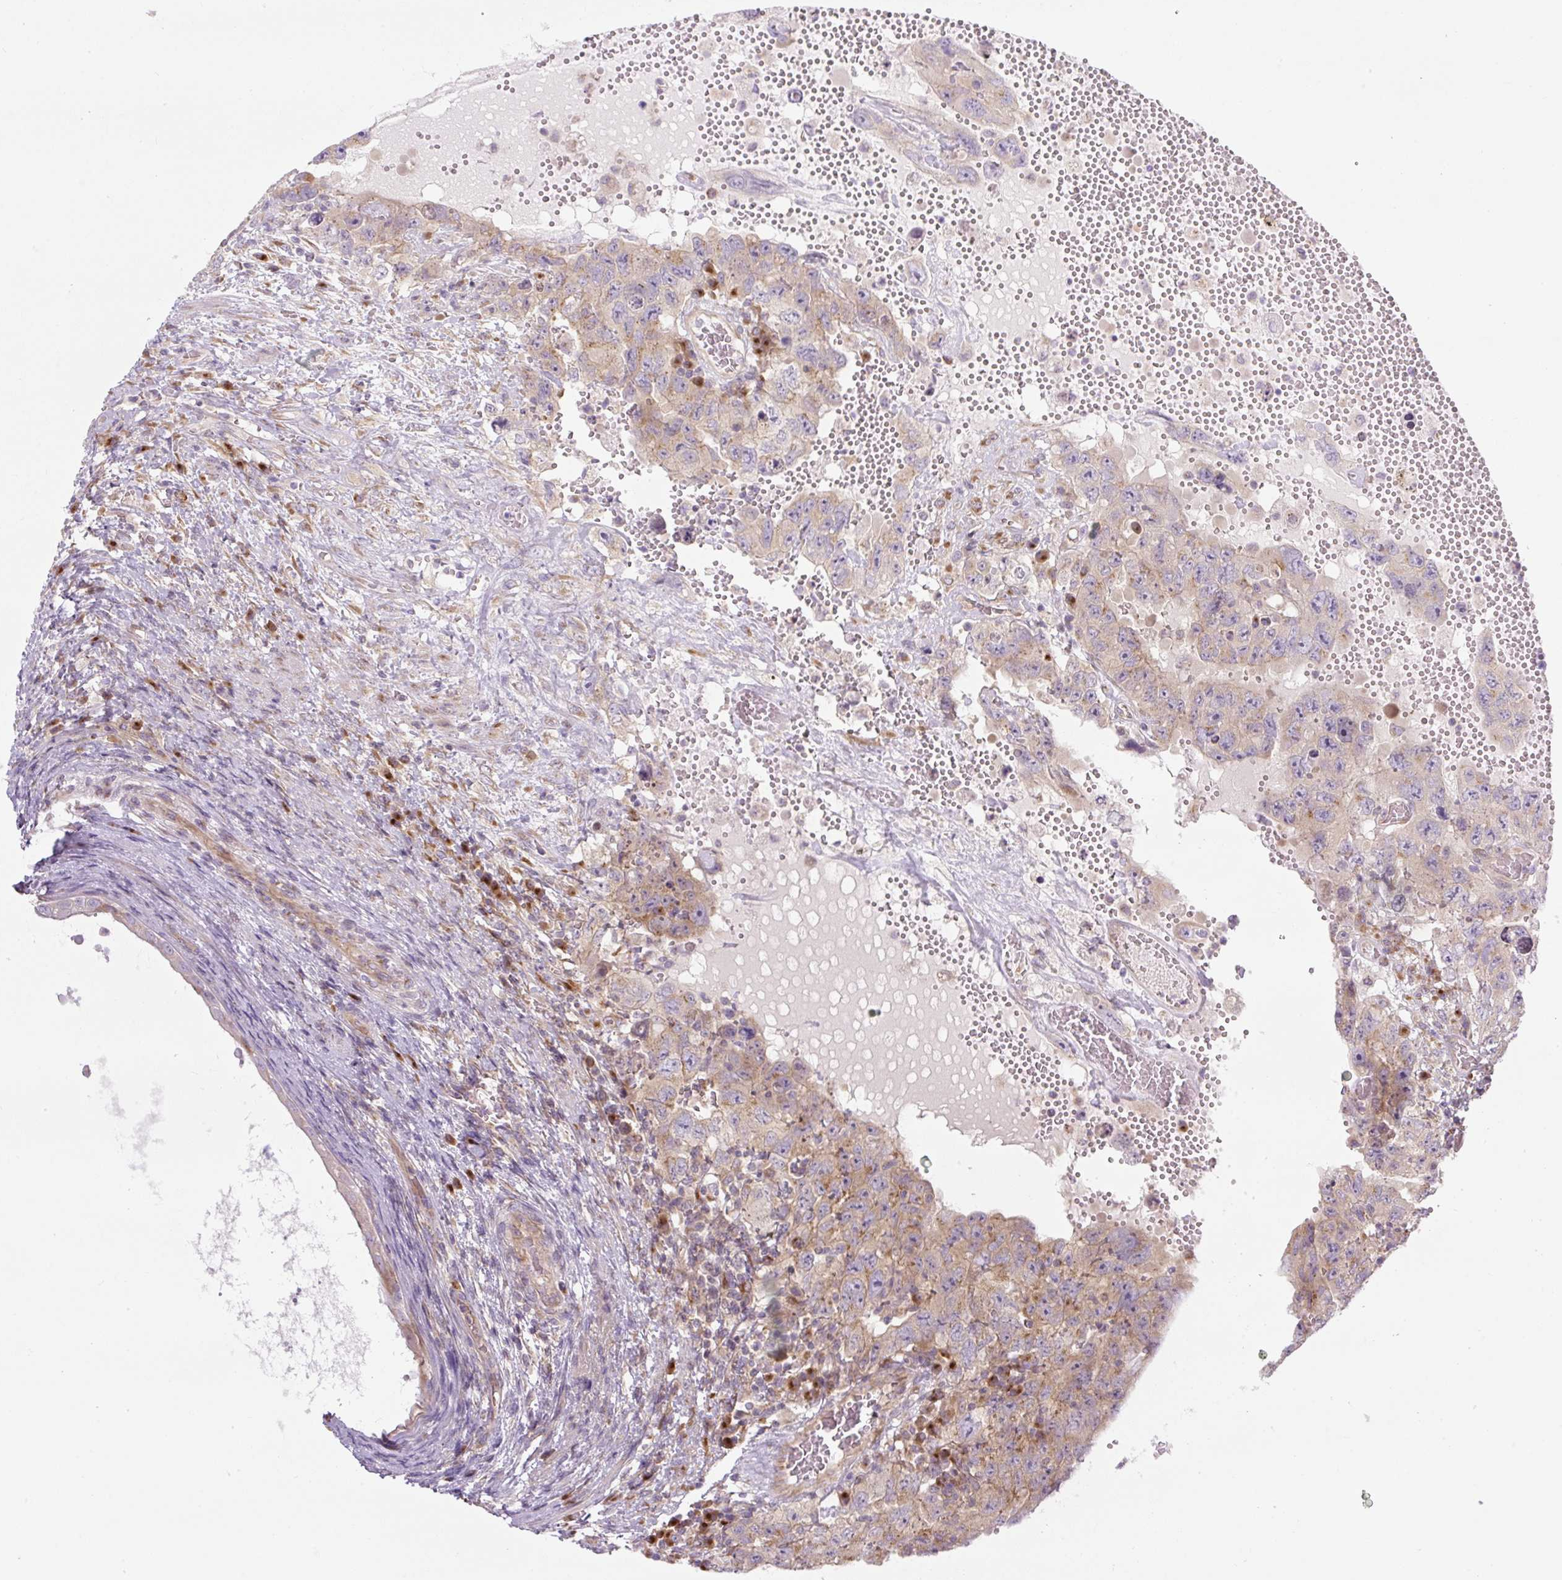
{"staining": {"intensity": "moderate", "quantity": "25%-75%", "location": "cytoplasmic/membranous"}, "tissue": "testis cancer", "cell_type": "Tumor cells", "image_type": "cancer", "snomed": [{"axis": "morphology", "description": "Carcinoma, Embryonal, NOS"}, {"axis": "topography", "description": "Testis"}], "caption": "Embryonal carcinoma (testis) was stained to show a protein in brown. There is medium levels of moderate cytoplasmic/membranous expression in about 25%-75% of tumor cells. (brown staining indicates protein expression, while blue staining denotes nuclei).", "gene": "MLX", "patient": {"sex": "male", "age": 26}}